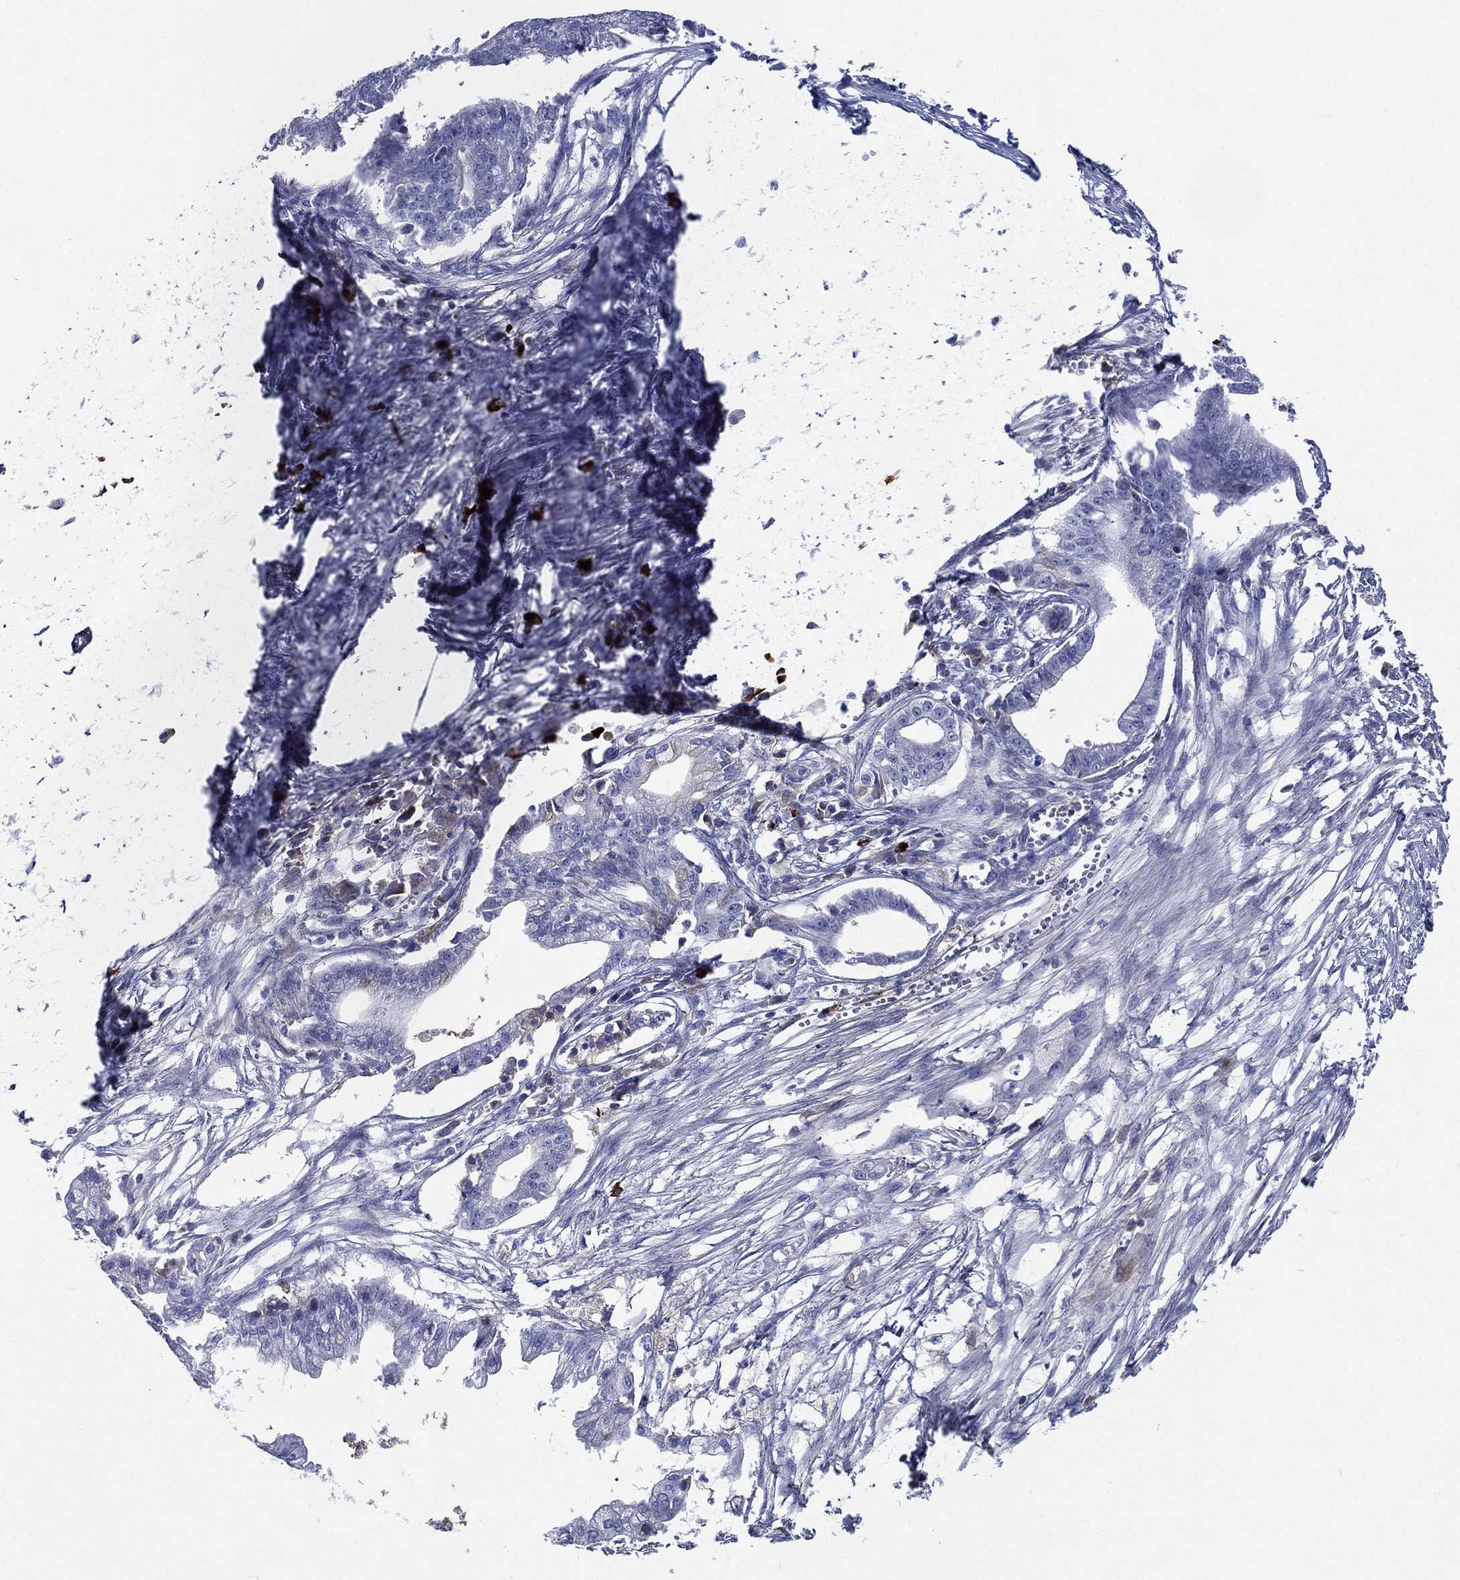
{"staining": {"intensity": "negative", "quantity": "none", "location": "none"}, "tissue": "pancreatic cancer", "cell_type": "Tumor cells", "image_type": "cancer", "snomed": [{"axis": "morphology", "description": "Normal tissue, NOS"}, {"axis": "morphology", "description": "Adenocarcinoma, NOS"}, {"axis": "topography", "description": "Pancreas"}], "caption": "This is a image of immunohistochemistry (IHC) staining of pancreatic cancer, which shows no staining in tumor cells.", "gene": "TMPRSS11D", "patient": {"sex": "female", "age": 58}}